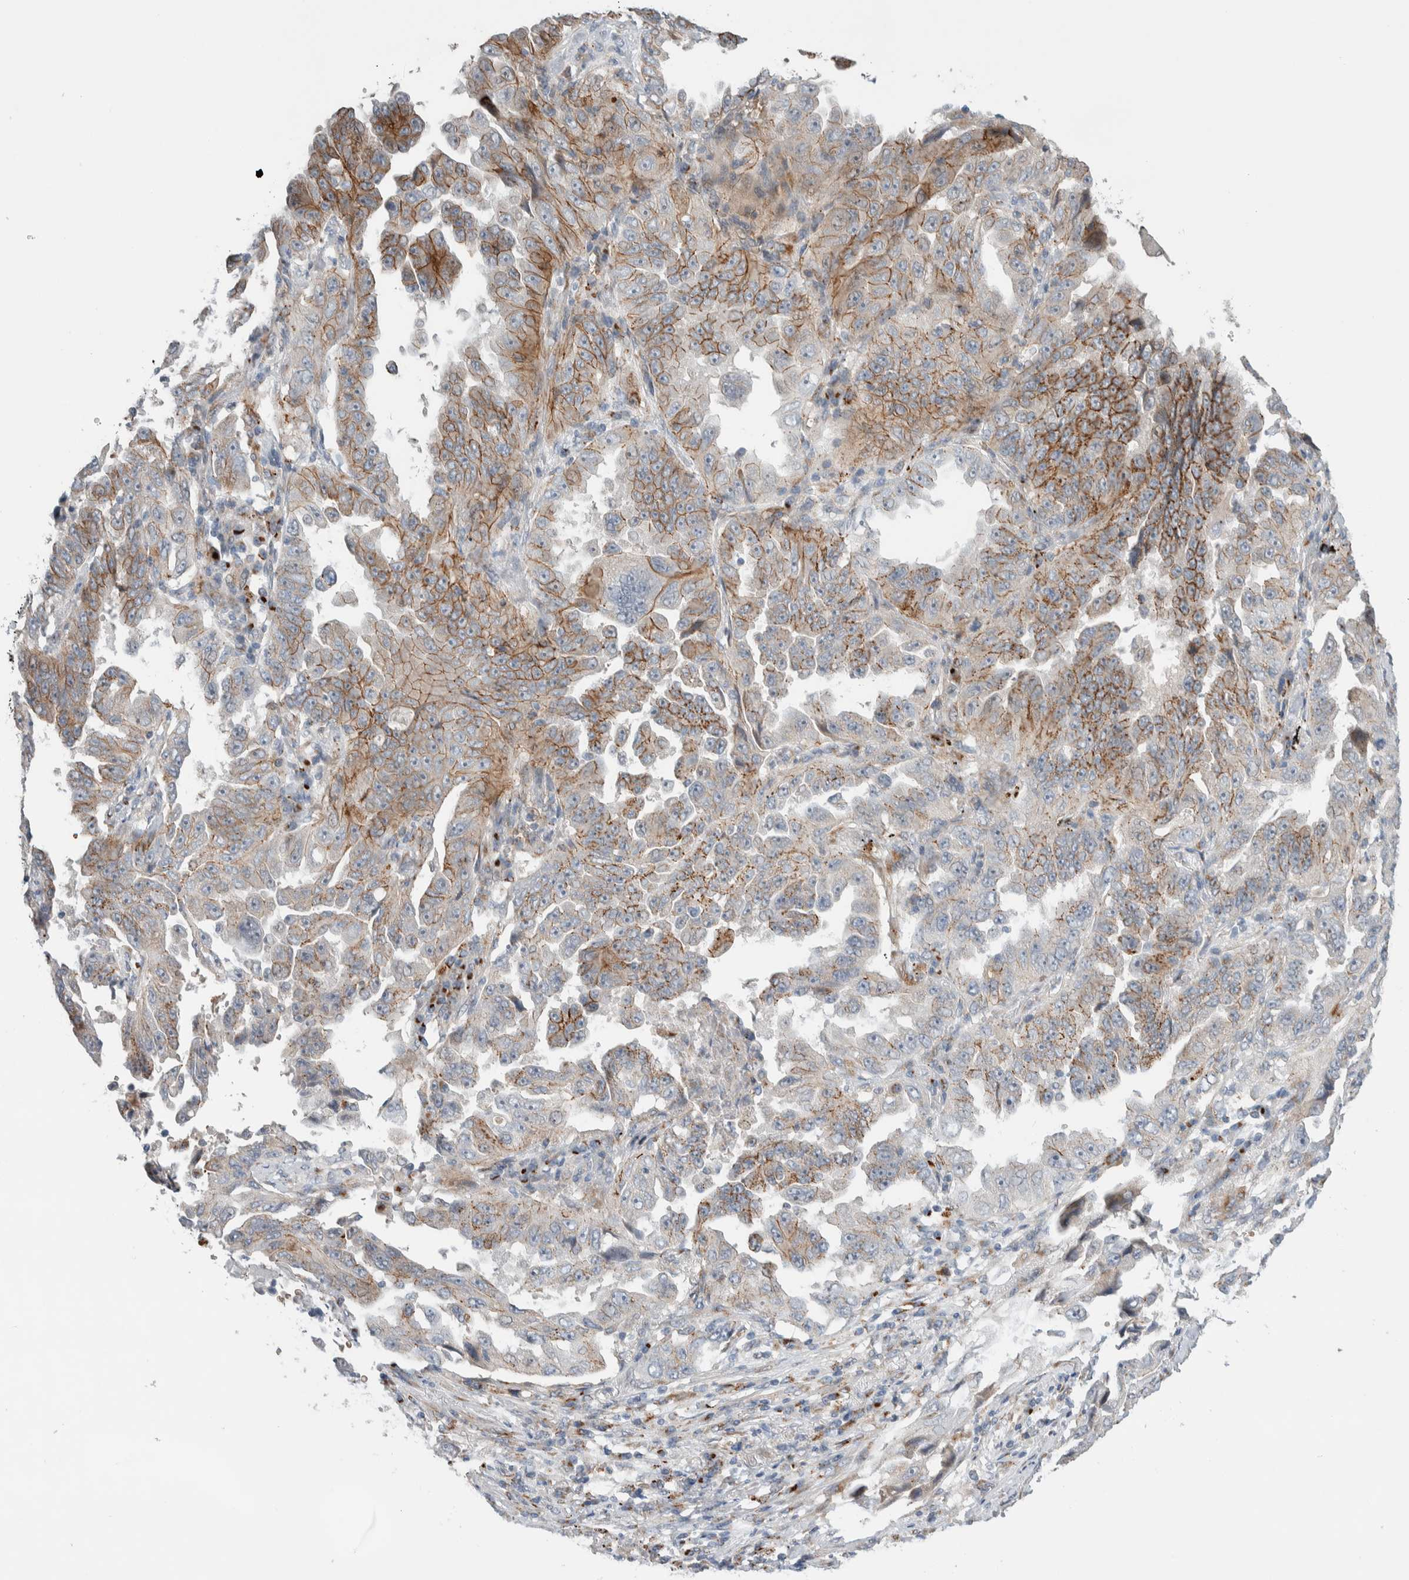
{"staining": {"intensity": "moderate", "quantity": "<25%", "location": "cytoplasmic/membranous"}, "tissue": "lung cancer", "cell_type": "Tumor cells", "image_type": "cancer", "snomed": [{"axis": "morphology", "description": "Adenocarcinoma, NOS"}, {"axis": "topography", "description": "Lung"}], "caption": "IHC (DAB) staining of adenocarcinoma (lung) demonstrates moderate cytoplasmic/membranous protein expression in approximately <25% of tumor cells.", "gene": "SLC38A10", "patient": {"sex": "female", "age": 51}}